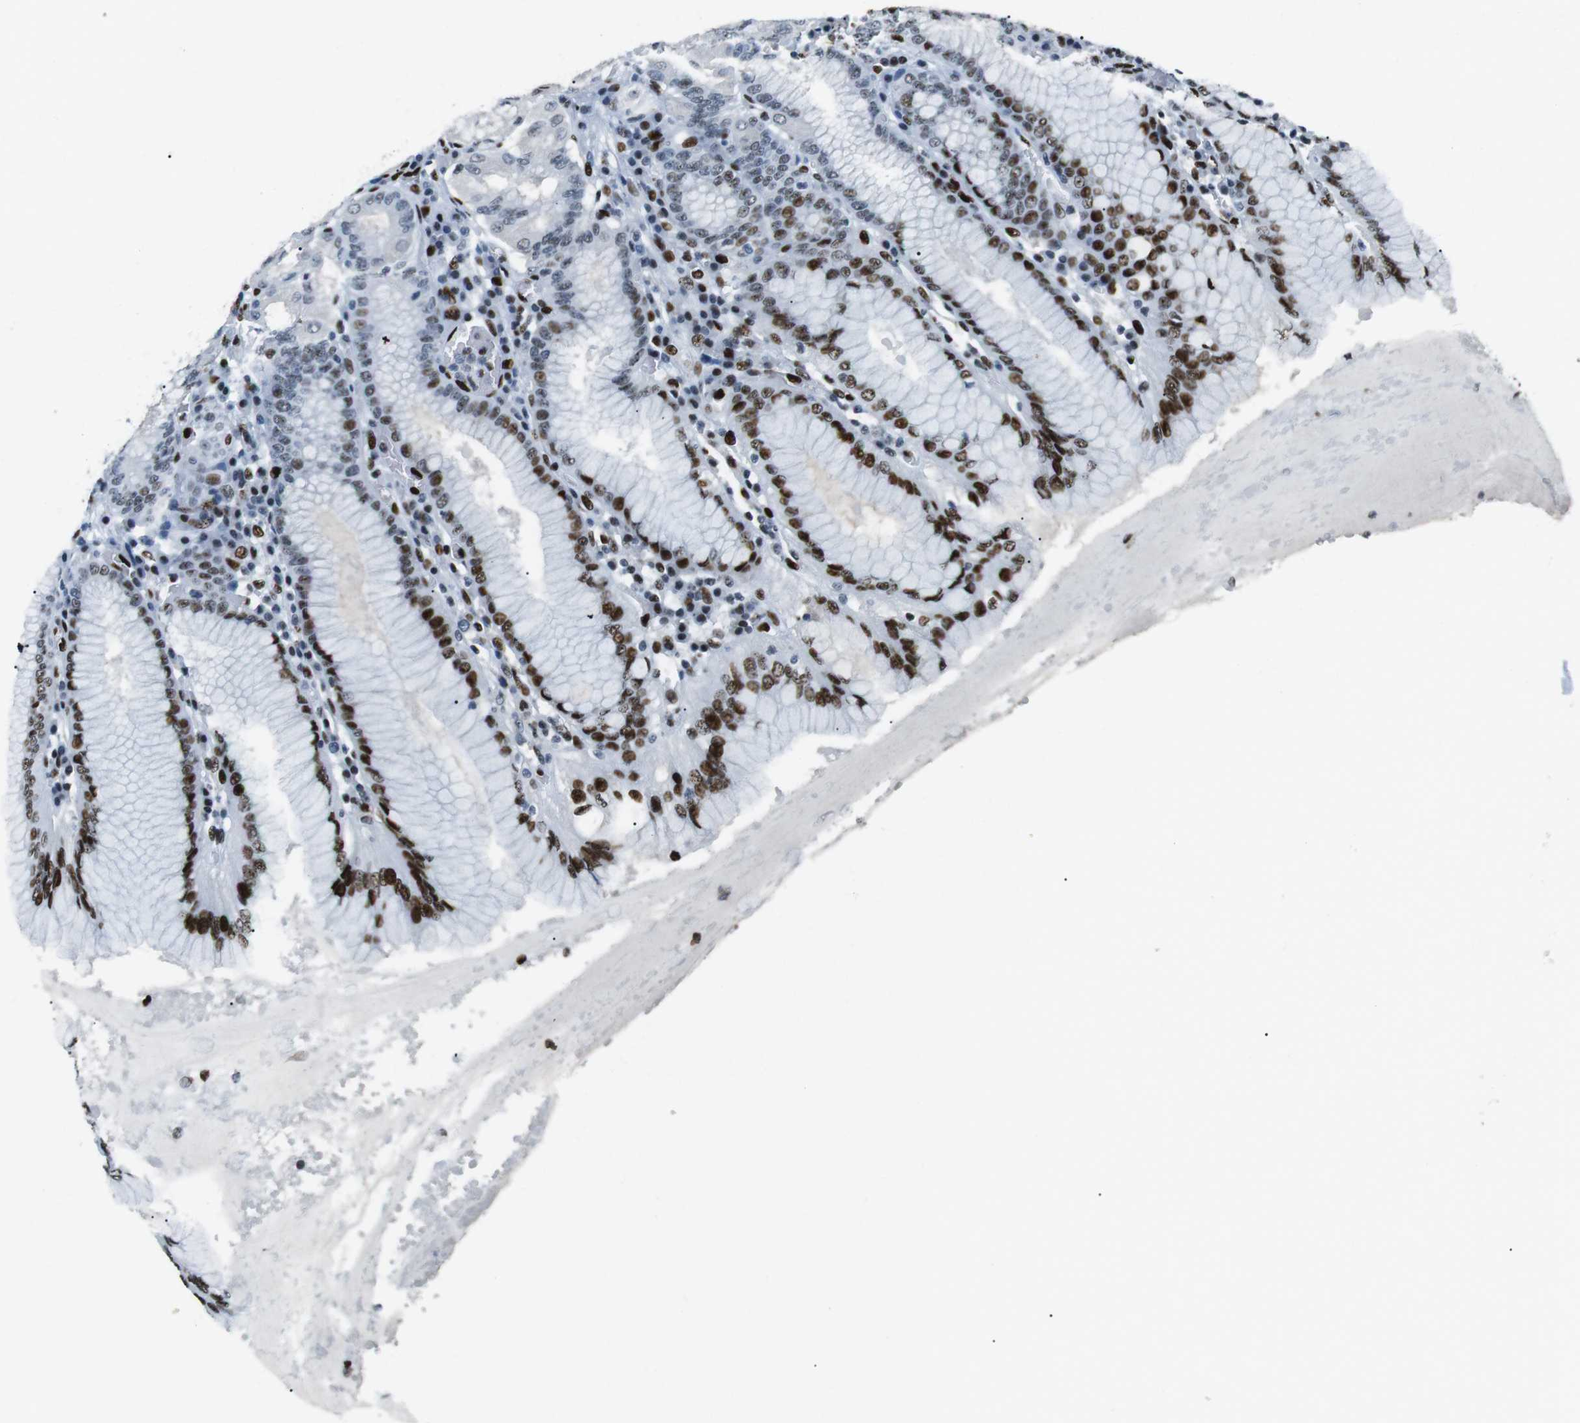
{"staining": {"intensity": "strong", "quantity": "25%-75%", "location": "nuclear"}, "tissue": "stomach", "cell_type": "Glandular cells", "image_type": "normal", "snomed": [{"axis": "morphology", "description": "Normal tissue, NOS"}, {"axis": "topography", "description": "Stomach"}, {"axis": "topography", "description": "Stomach, lower"}], "caption": "This image reveals IHC staining of normal human stomach, with high strong nuclear expression in about 25%-75% of glandular cells.", "gene": "PML", "patient": {"sex": "female", "age": 56}}